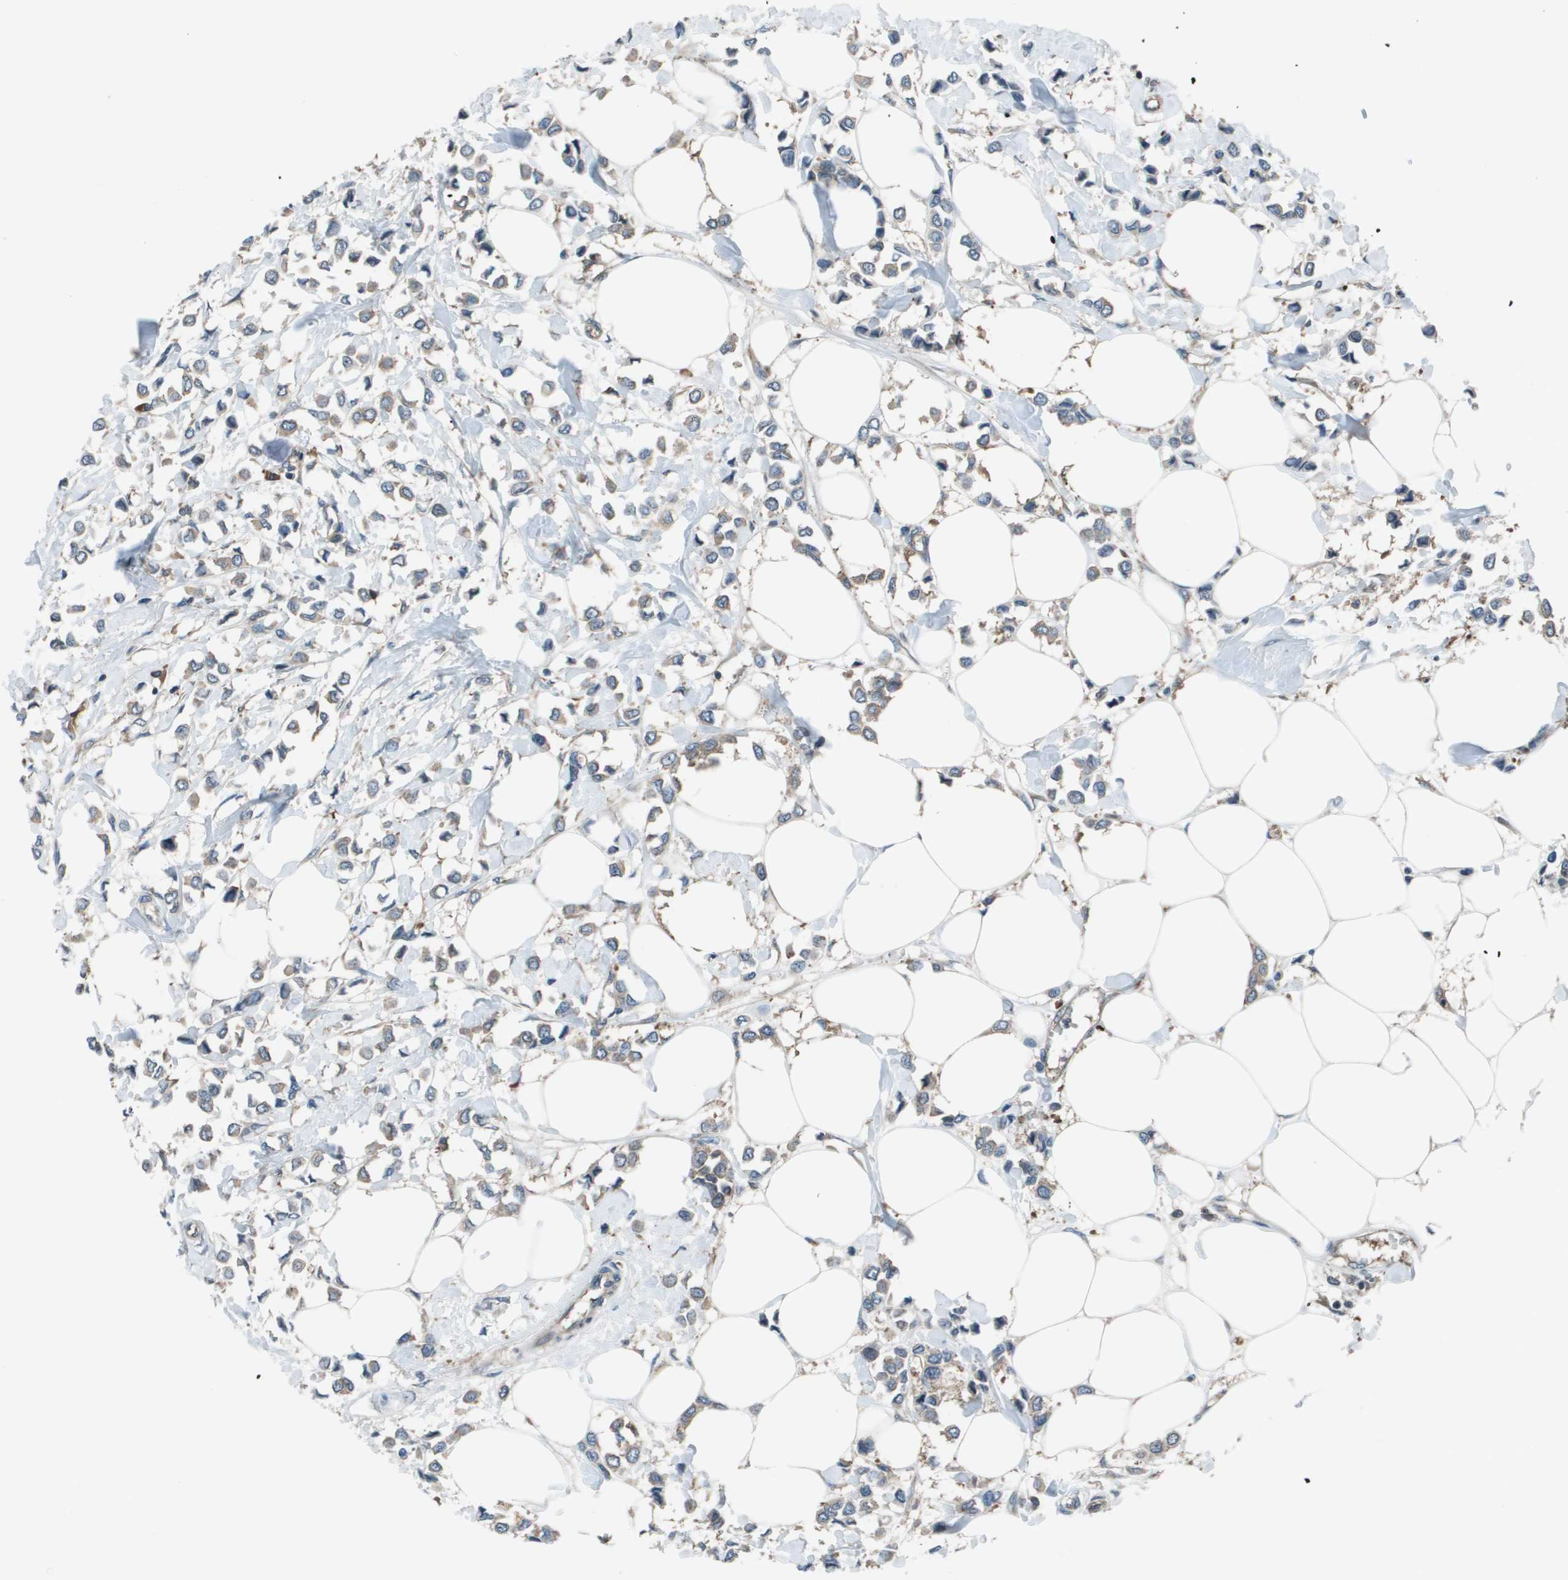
{"staining": {"intensity": "weak", "quantity": "<25%", "location": "cytoplasmic/membranous"}, "tissue": "breast cancer", "cell_type": "Tumor cells", "image_type": "cancer", "snomed": [{"axis": "morphology", "description": "Lobular carcinoma"}, {"axis": "topography", "description": "Breast"}], "caption": "There is no significant expression in tumor cells of breast cancer.", "gene": "EIF3B", "patient": {"sex": "female", "age": 51}}